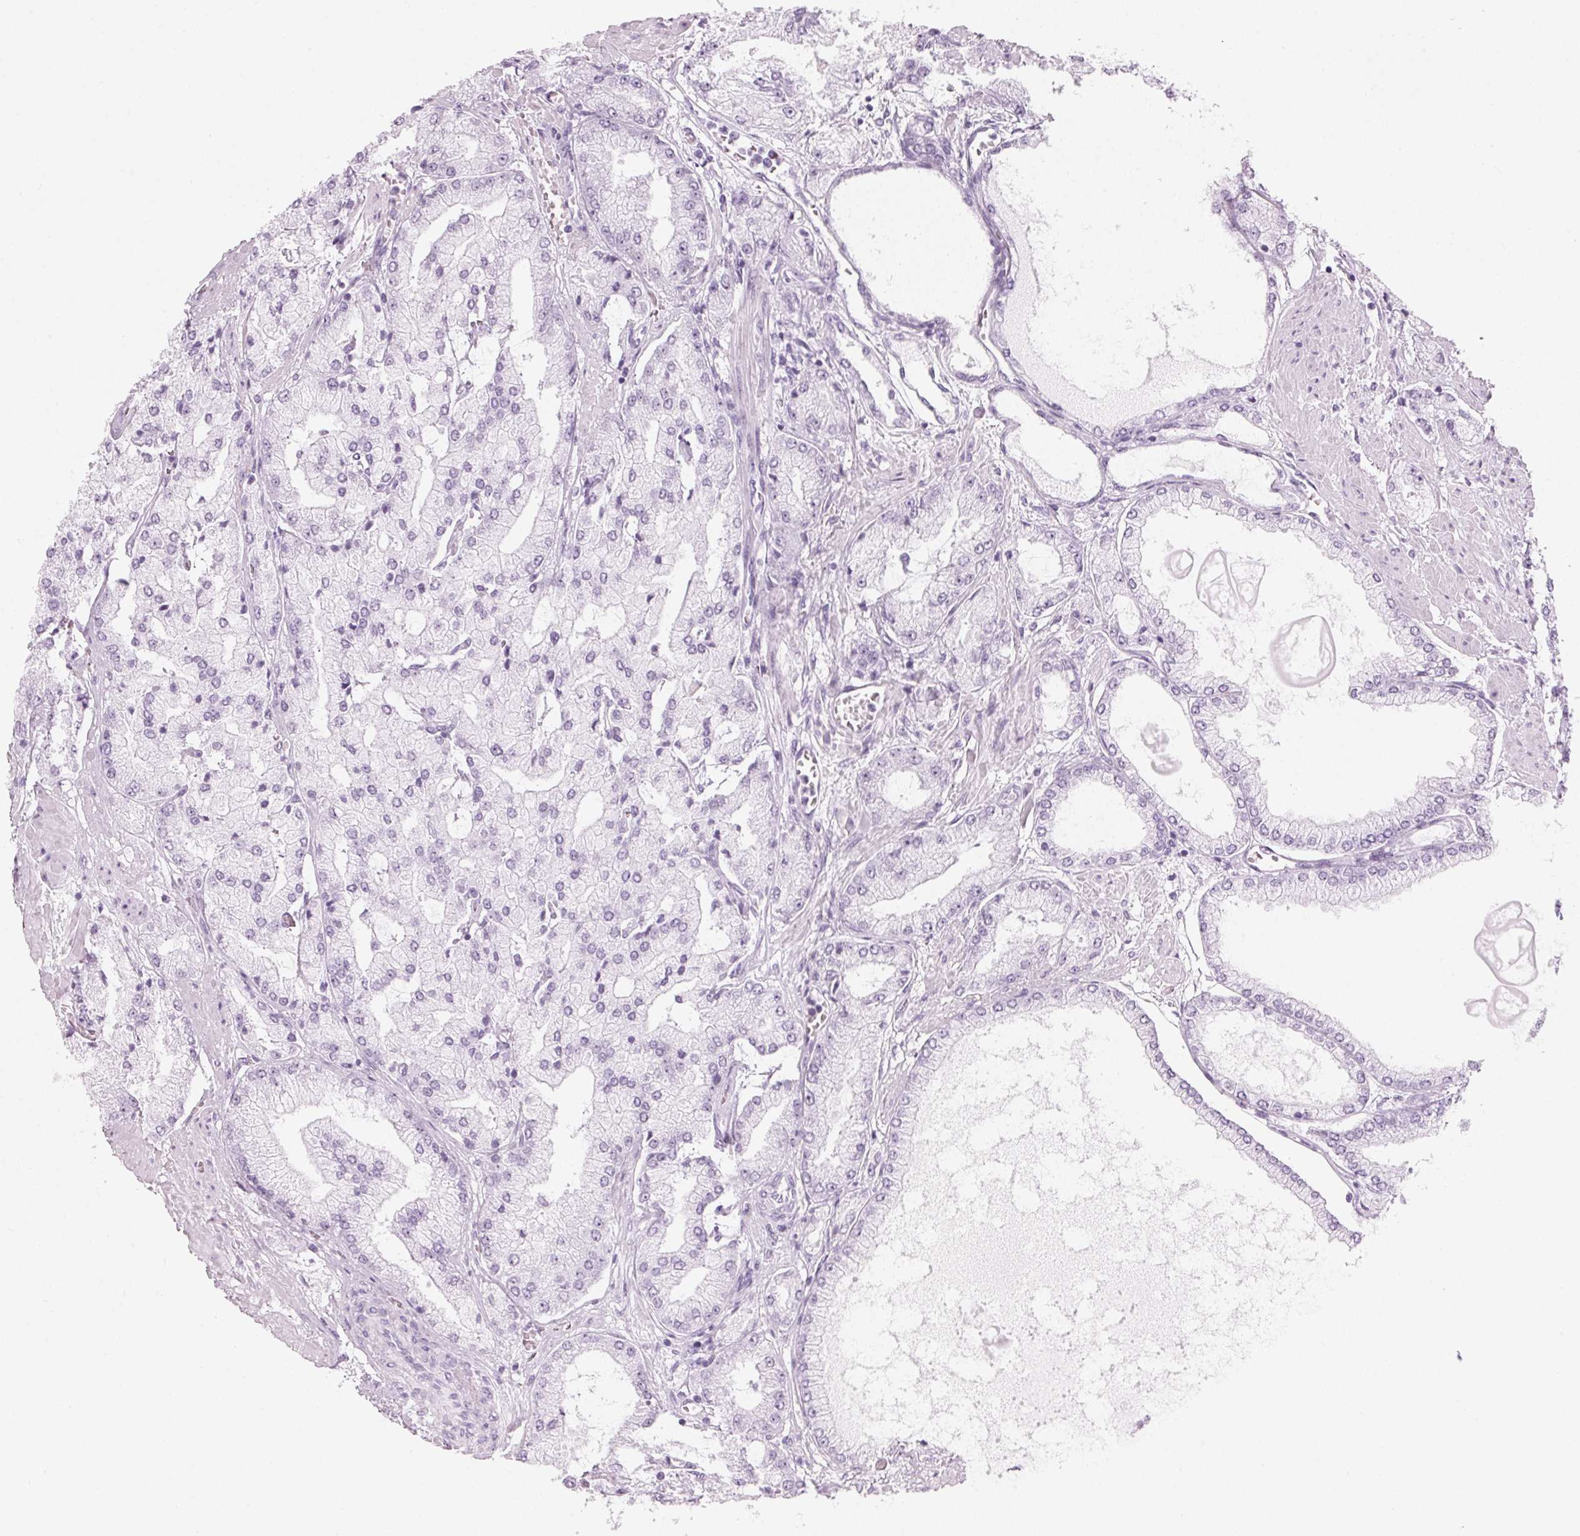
{"staining": {"intensity": "negative", "quantity": "none", "location": "none"}, "tissue": "prostate cancer", "cell_type": "Tumor cells", "image_type": "cancer", "snomed": [{"axis": "morphology", "description": "Adenocarcinoma, High grade"}, {"axis": "topography", "description": "Prostate"}], "caption": "Tumor cells show no significant positivity in prostate cancer (high-grade adenocarcinoma). (DAB IHC with hematoxylin counter stain).", "gene": "DNTTIP2", "patient": {"sex": "male", "age": 68}}